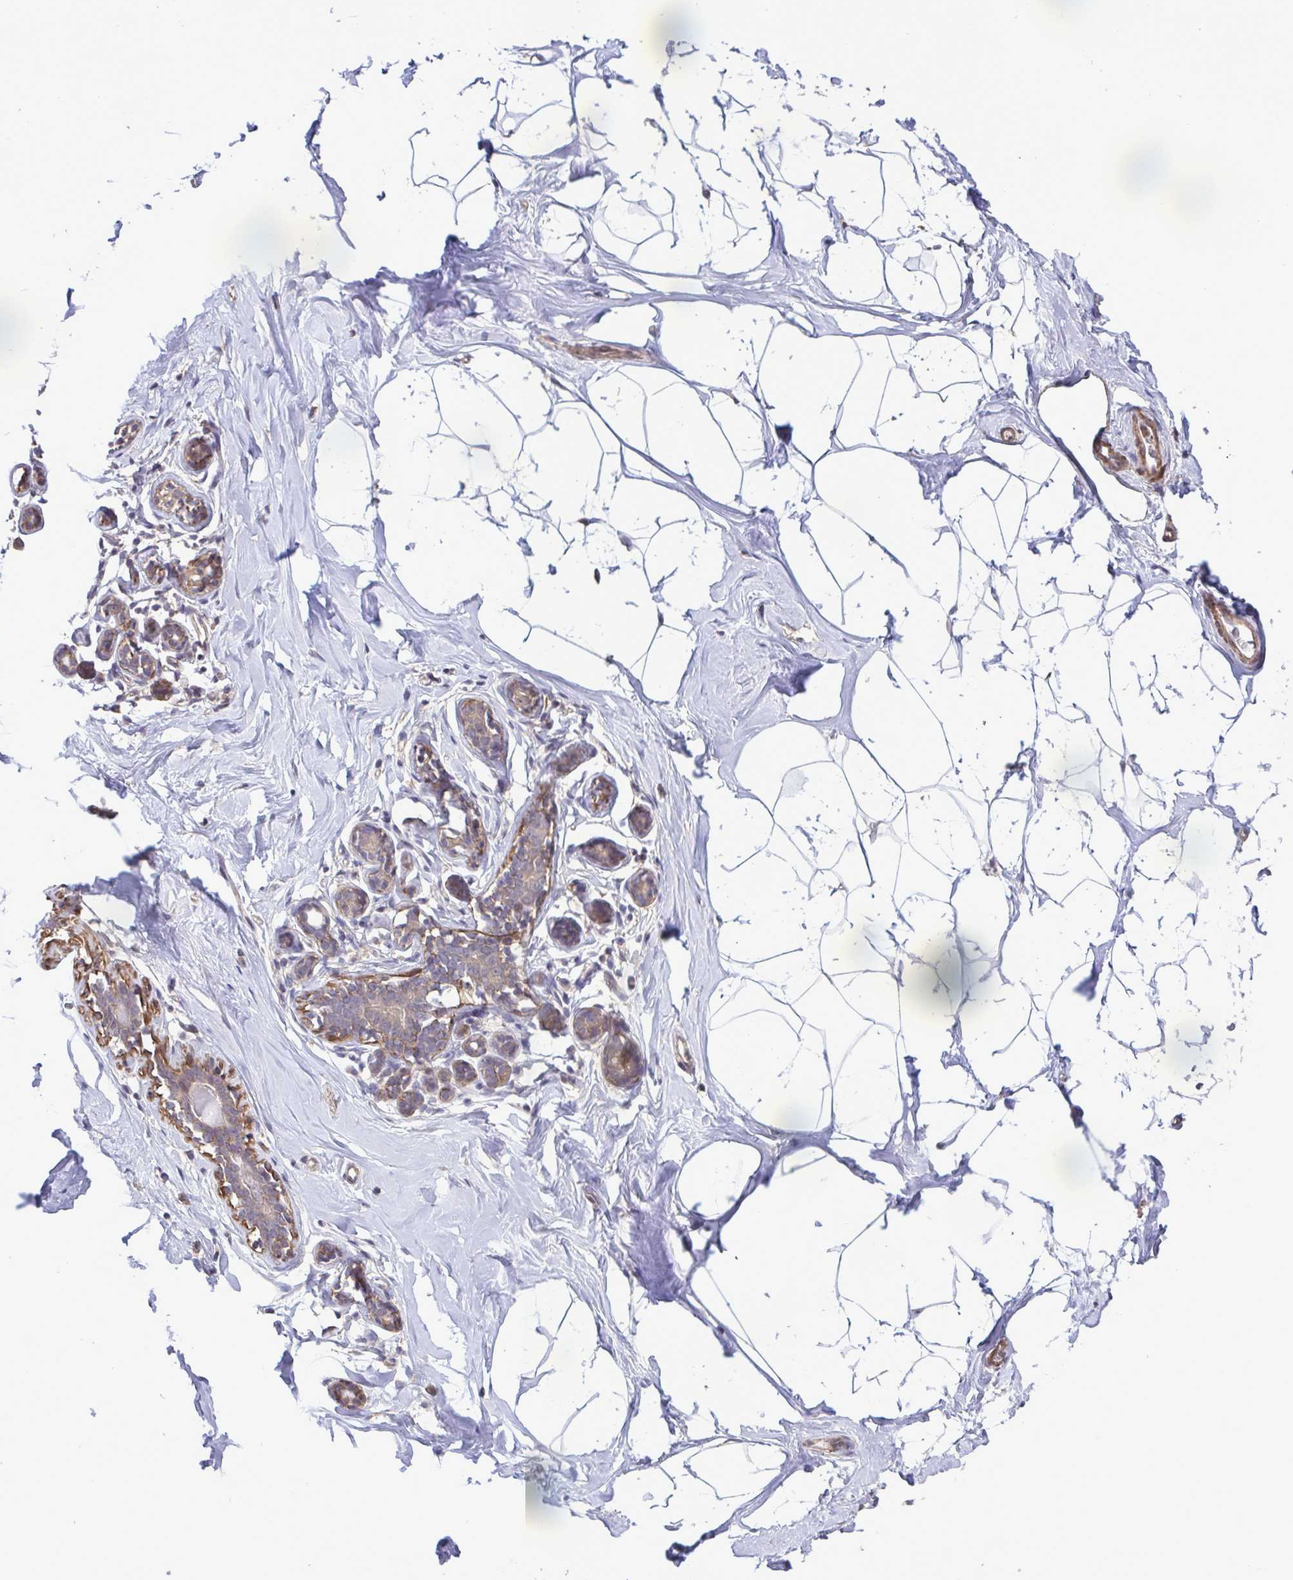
{"staining": {"intensity": "negative", "quantity": "none", "location": "none"}, "tissue": "breast", "cell_type": "Adipocytes", "image_type": "normal", "snomed": [{"axis": "morphology", "description": "Normal tissue, NOS"}, {"axis": "topography", "description": "Breast"}], "caption": "Immunohistochemistry image of benign human breast stained for a protein (brown), which demonstrates no staining in adipocytes.", "gene": "ZNF200", "patient": {"sex": "female", "age": 32}}